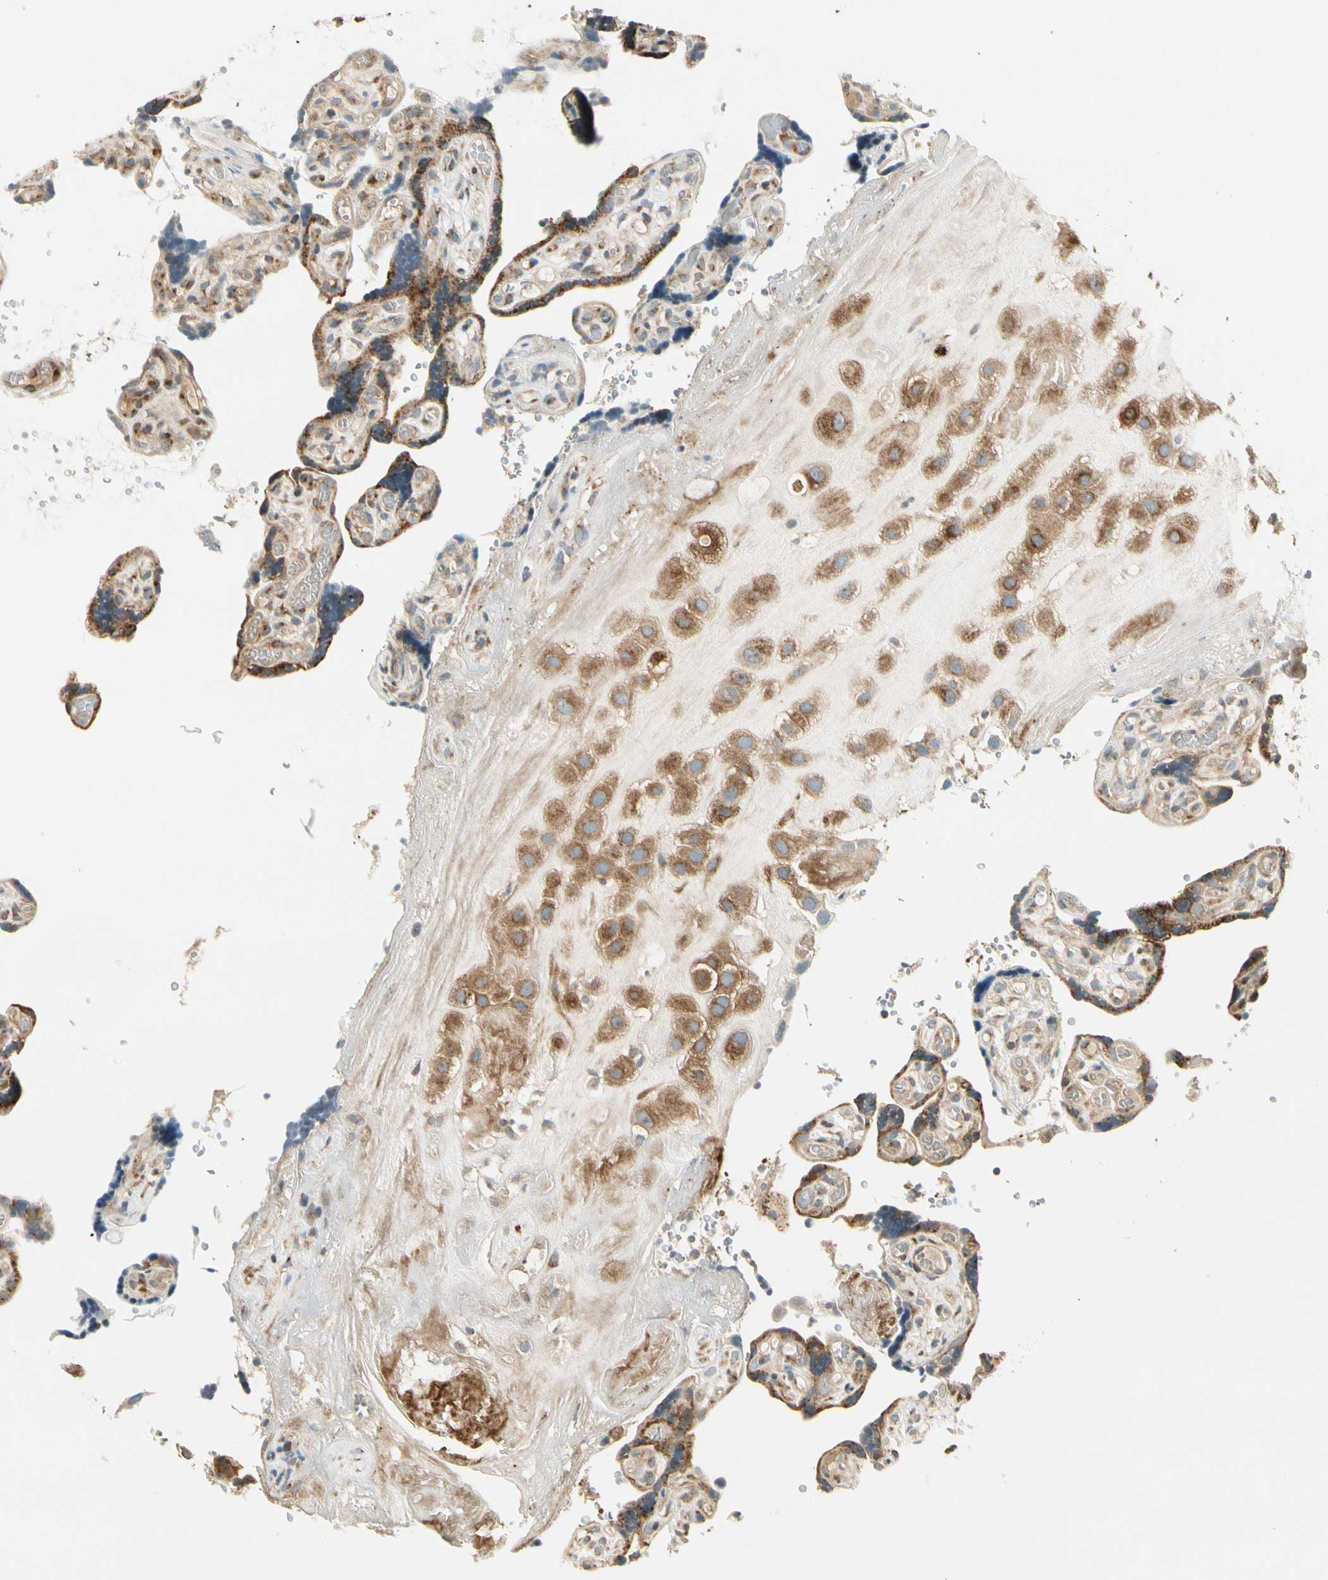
{"staining": {"intensity": "strong", "quantity": ">75%", "location": "cytoplasmic/membranous"}, "tissue": "placenta", "cell_type": "Decidual cells", "image_type": "normal", "snomed": [{"axis": "morphology", "description": "Normal tissue, NOS"}, {"axis": "topography", "description": "Placenta"}], "caption": "IHC histopathology image of normal human placenta stained for a protein (brown), which exhibits high levels of strong cytoplasmic/membranous positivity in approximately >75% of decidual cells.", "gene": "MANSC1", "patient": {"sex": "female", "age": 30}}